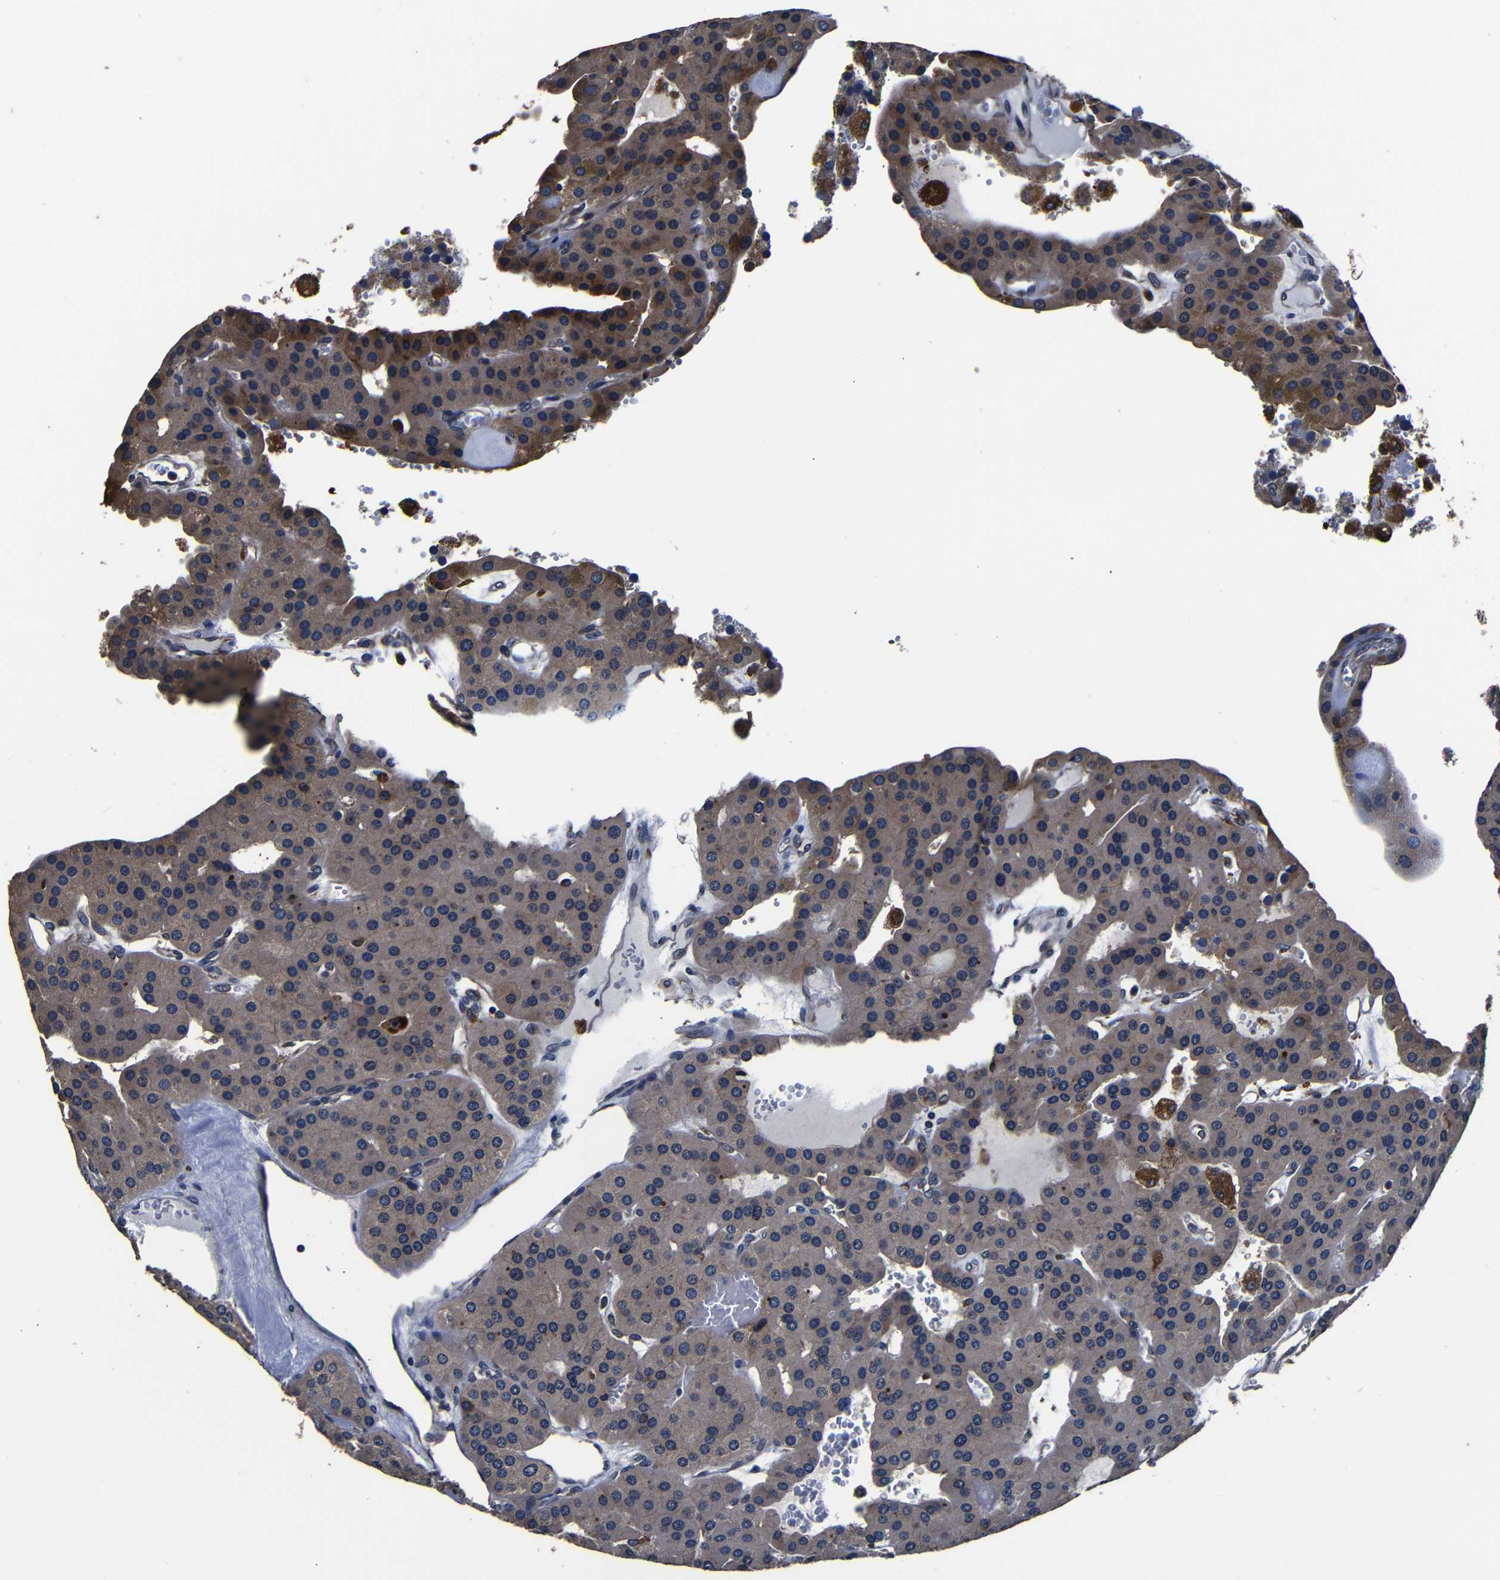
{"staining": {"intensity": "moderate", "quantity": ">75%", "location": "cytoplasmic/membranous"}, "tissue": "parathyroid gland", "cell_type": "Glandular cells", "image_type": "normal", "snomed": [{"axis": "morphology", "description": "Normal tissue, NOS"}, {"axis": "morphology", "description": "Adenoma, NOS"}, {"axis": "topography", "description": "Parathyroid gland"}], "caption": "Protein staining shows moderate cytoplasmic/membranous positivity in approximately >75% of glandular cells in normal parathyroid gland.", "gene": "SCN9A", "patient": {"sex": "female", "age": 86}}